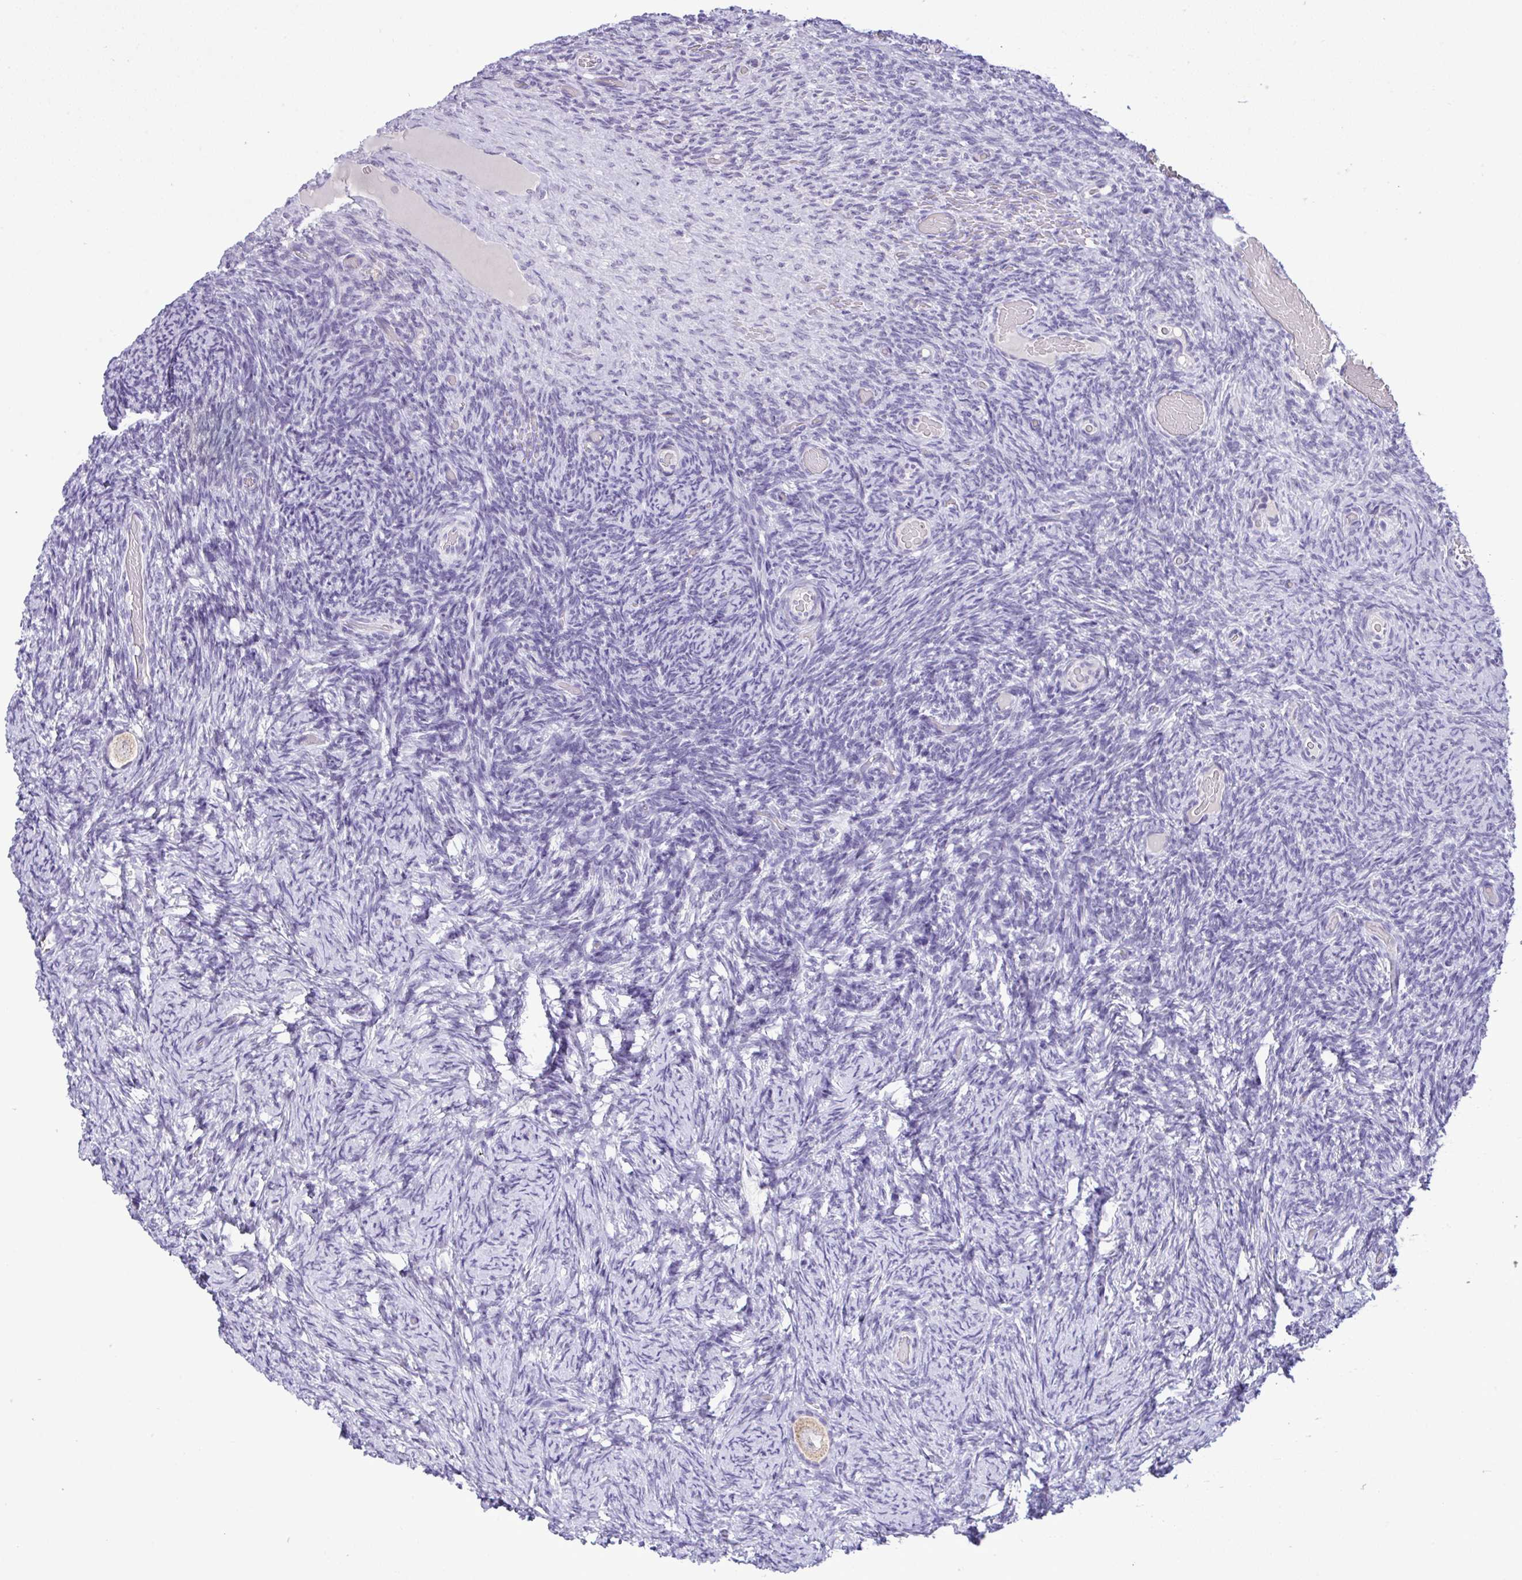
{"staining": {"intensity": "weak", "quantity": ">75%", "location": "cytoplasmic/membranous"}, "tissue": "ovary", "cell_type": "Follicle cells", "image_type": "normal", "snomed": [{"axis": "morphology", "description": "Normal tissue, NOS"}, {"axis": "topography", "description": "Ovary"}], "caption": "A brown stain labels weak cytoplasmic/membranous expression of a protein in follicle cells of normal human ovary. Using DAB (brown) and hematoxylin (blue) stains, captured at high magnification using brightfield microscopy.", "gene": "YBX2", "patient": {"sex": "female", "age": 34}}